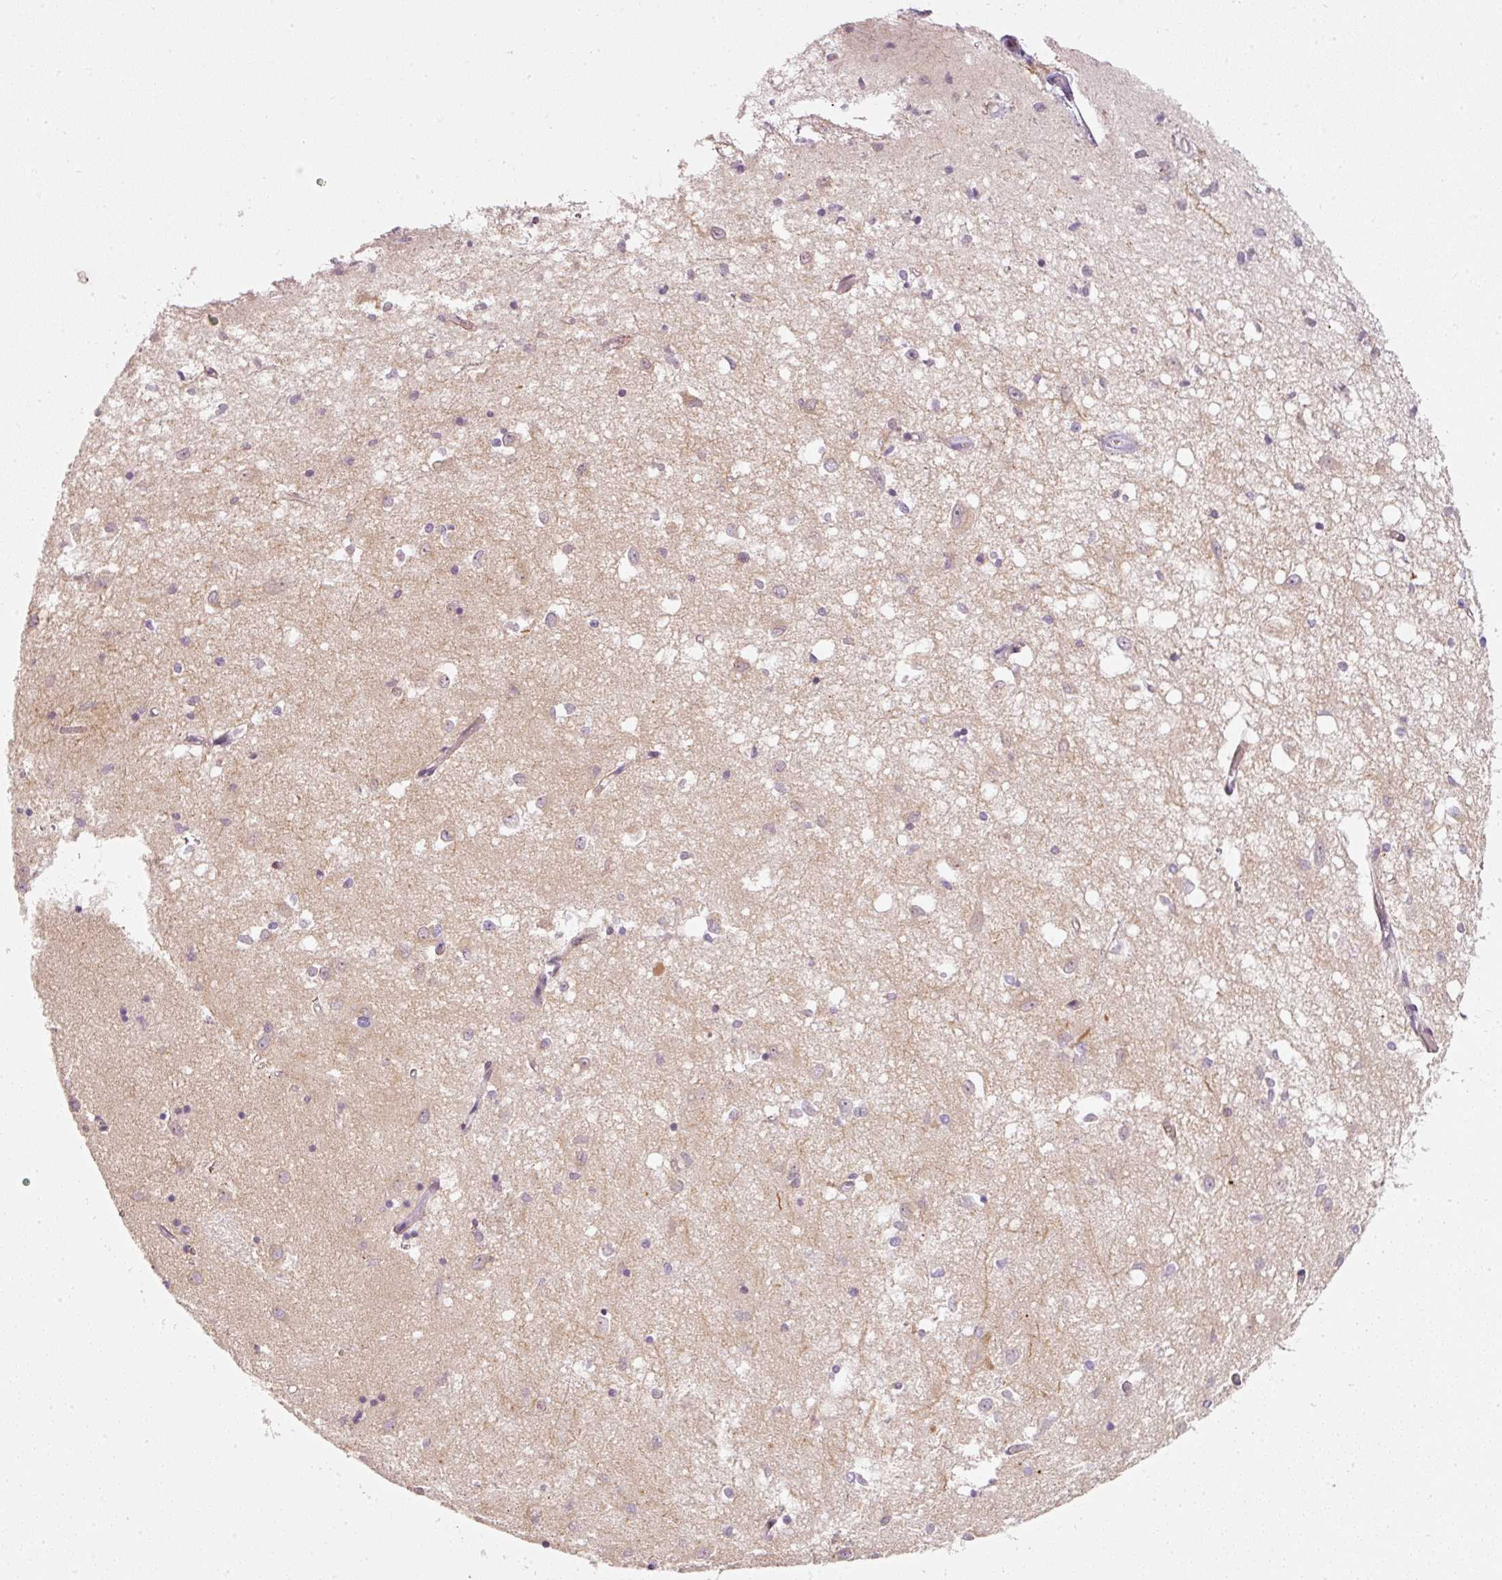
{"staining": {"intensity": "moderate", "quantity": "<25%", "location": "cytoplasmic/membranous"}, "tissue": "caudate", "cell_type": "Glial cells", "image_type": "normal", "snomed": [{"axis": "morphology", "description": "Normal tissue, NOS"}, {"axis": "topography", "description": "Lateral ventricle wall"}], "caption": "Immunohistochemical staining of benign human caudate shows <25% levels of moderate cytoplasmic/membranous protein positivity in about <25% of glial cells.", "gene": "NRDE2", "patient": {"sex": "male", "age": 70}}